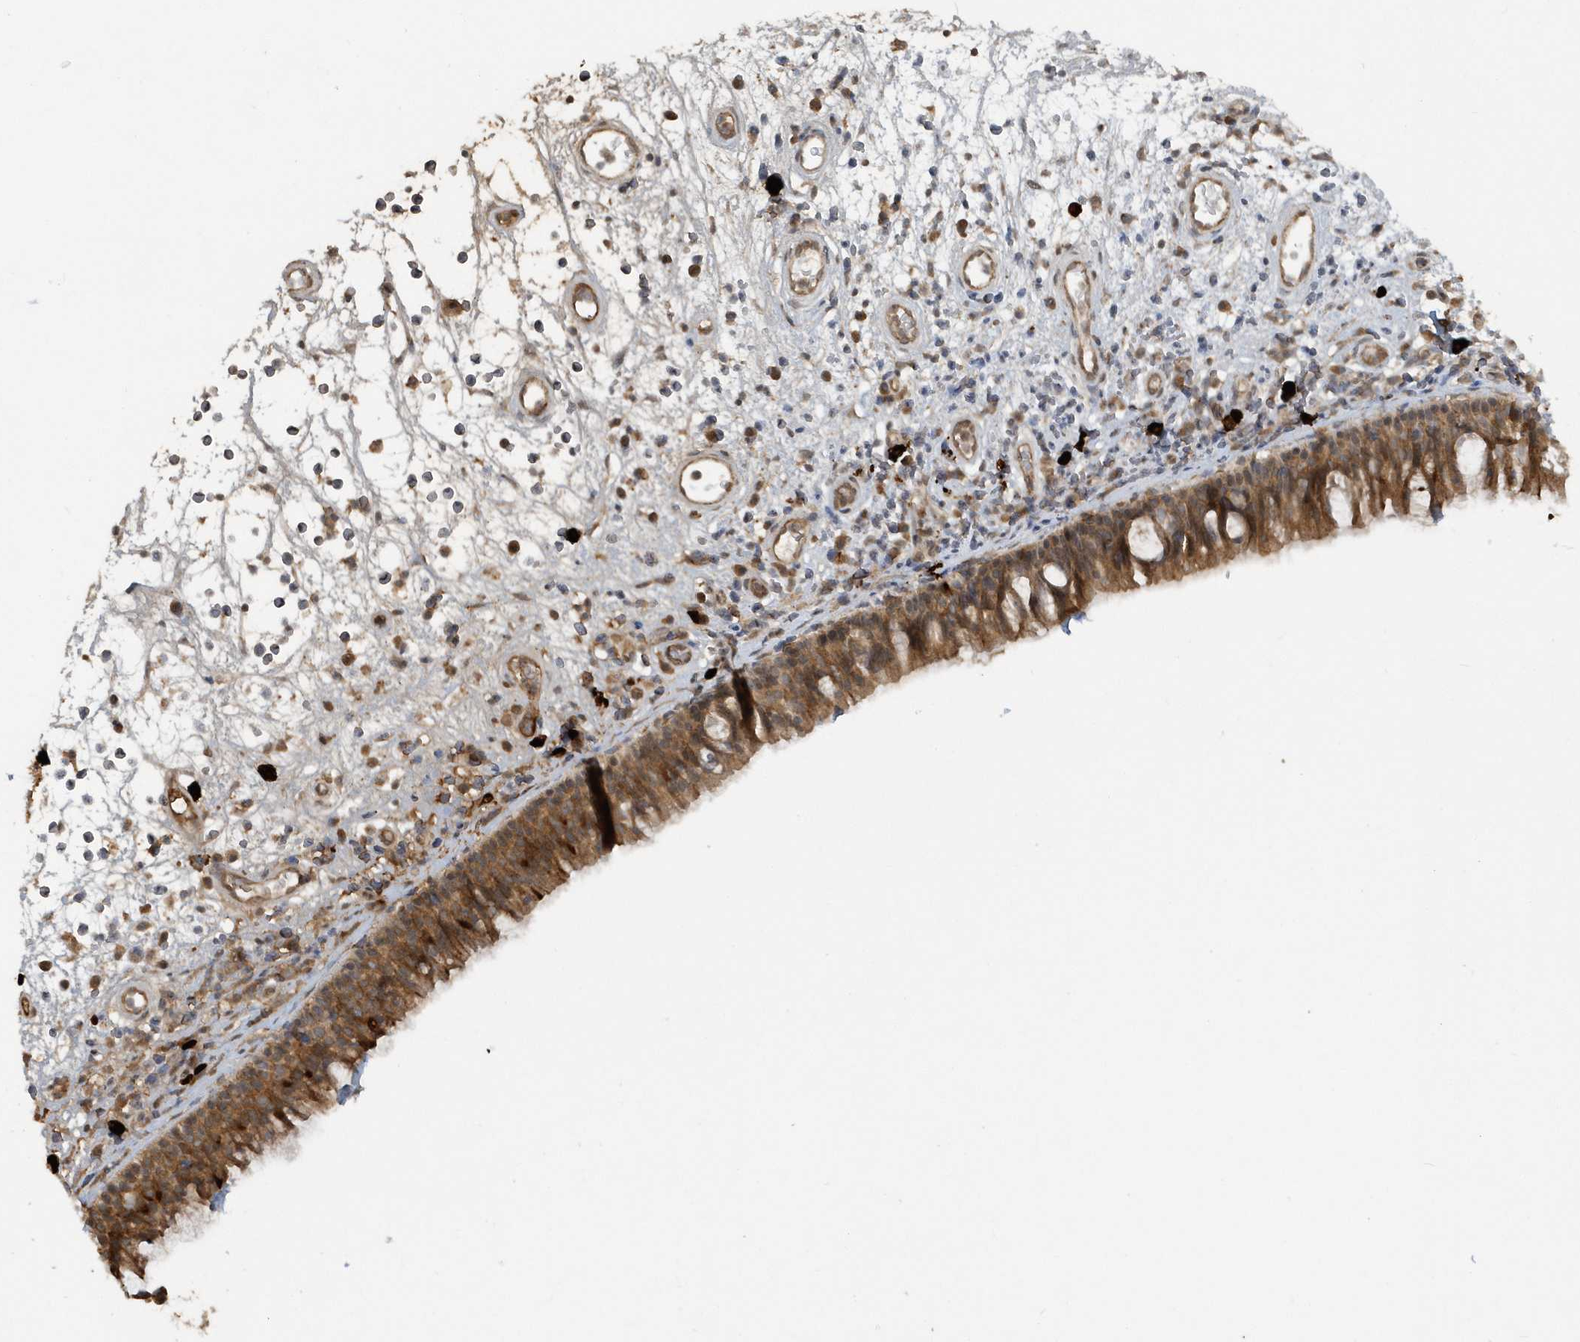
{"staining": {"intensity": "moderate", "quantity": ">75%", "location": "cytoplasmic/membranous"}, "tissue": "nasopharynx", "cell_type": "Respiratory epithelial cells", "image_type": "normal", "snomed": [{"axis": "morphology", "description": "Normal tissue, NOS"}, {"axis": "morphology", "description": "Inflammation, NOS"}, {"axis": "morphology", "description": "Malignant melanoma, Metastatic site"}, {"axis": "topography", "description": "Nasopharynx"}], "caption": "Respiratory epithelial cells display medium levels of moderate cytoplasmic/membranous staining in about >75% of cells in normal nasopharynx.", "gene": "STIM2", "patient": {"sex": "male", "age": 70}}